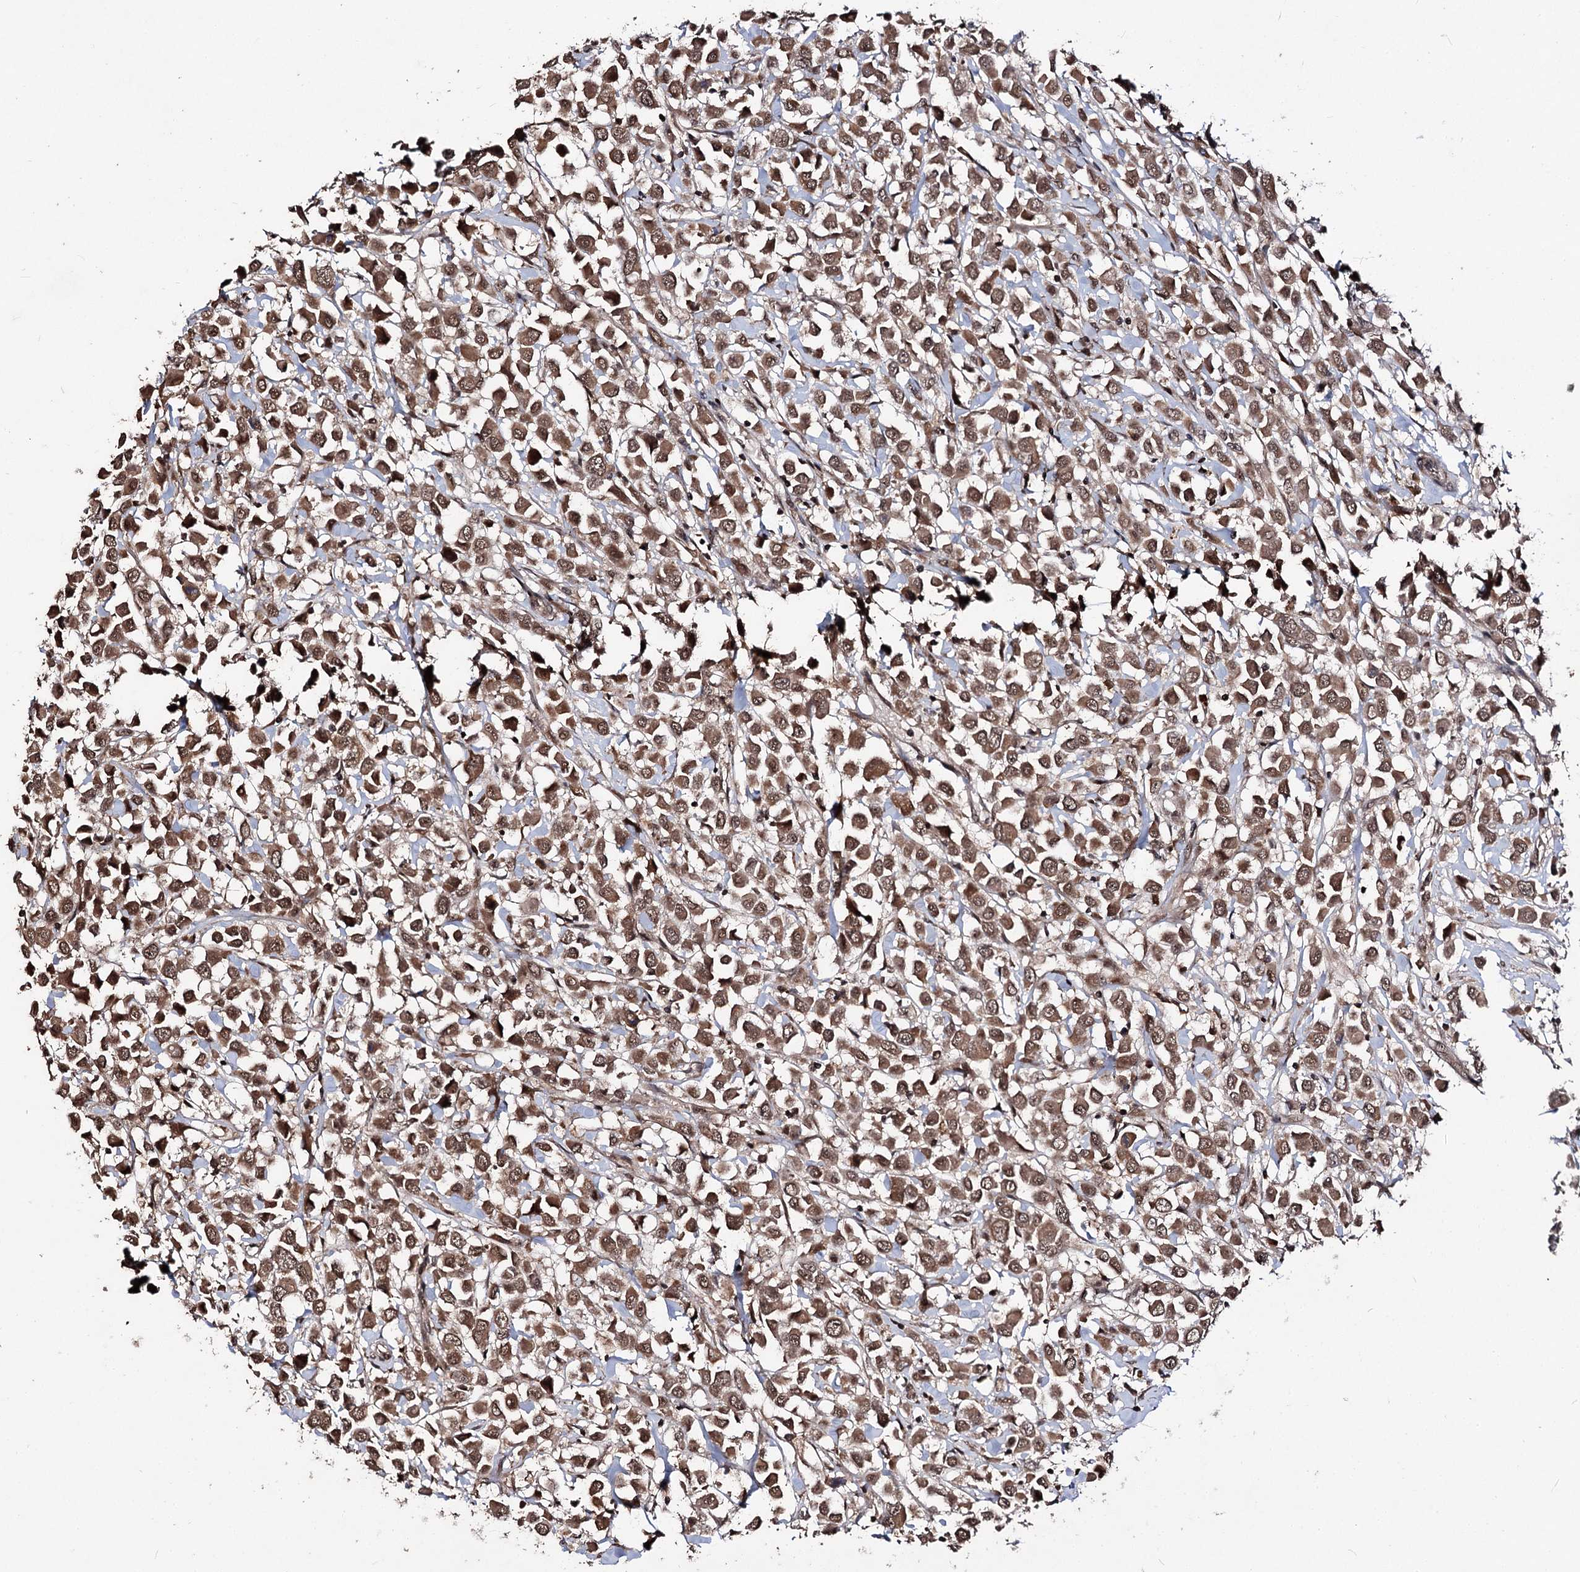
{"staining": {"intensity": "strong", "quantity": ">75%", "location": "cytoplasmic/membranous,nuclear"}, "tissue": "breast cancer", "cell_type": "Tumor cells", "image_type": "cancer", "snomed": [{"axis": "morphology", "description": "Duct carcinoma"}, {"axis": "topography", "description": "Breast"}], "caption": "Immunohistochemical staining of human intraductal carcinoma (breast) exhibits high levels of strong cytoplasmic/membranous and nuclear protein positivity in about >75% of tumor cells.", "gene": "FAM53B", "patient": {"sex": "female", "age": 61}}